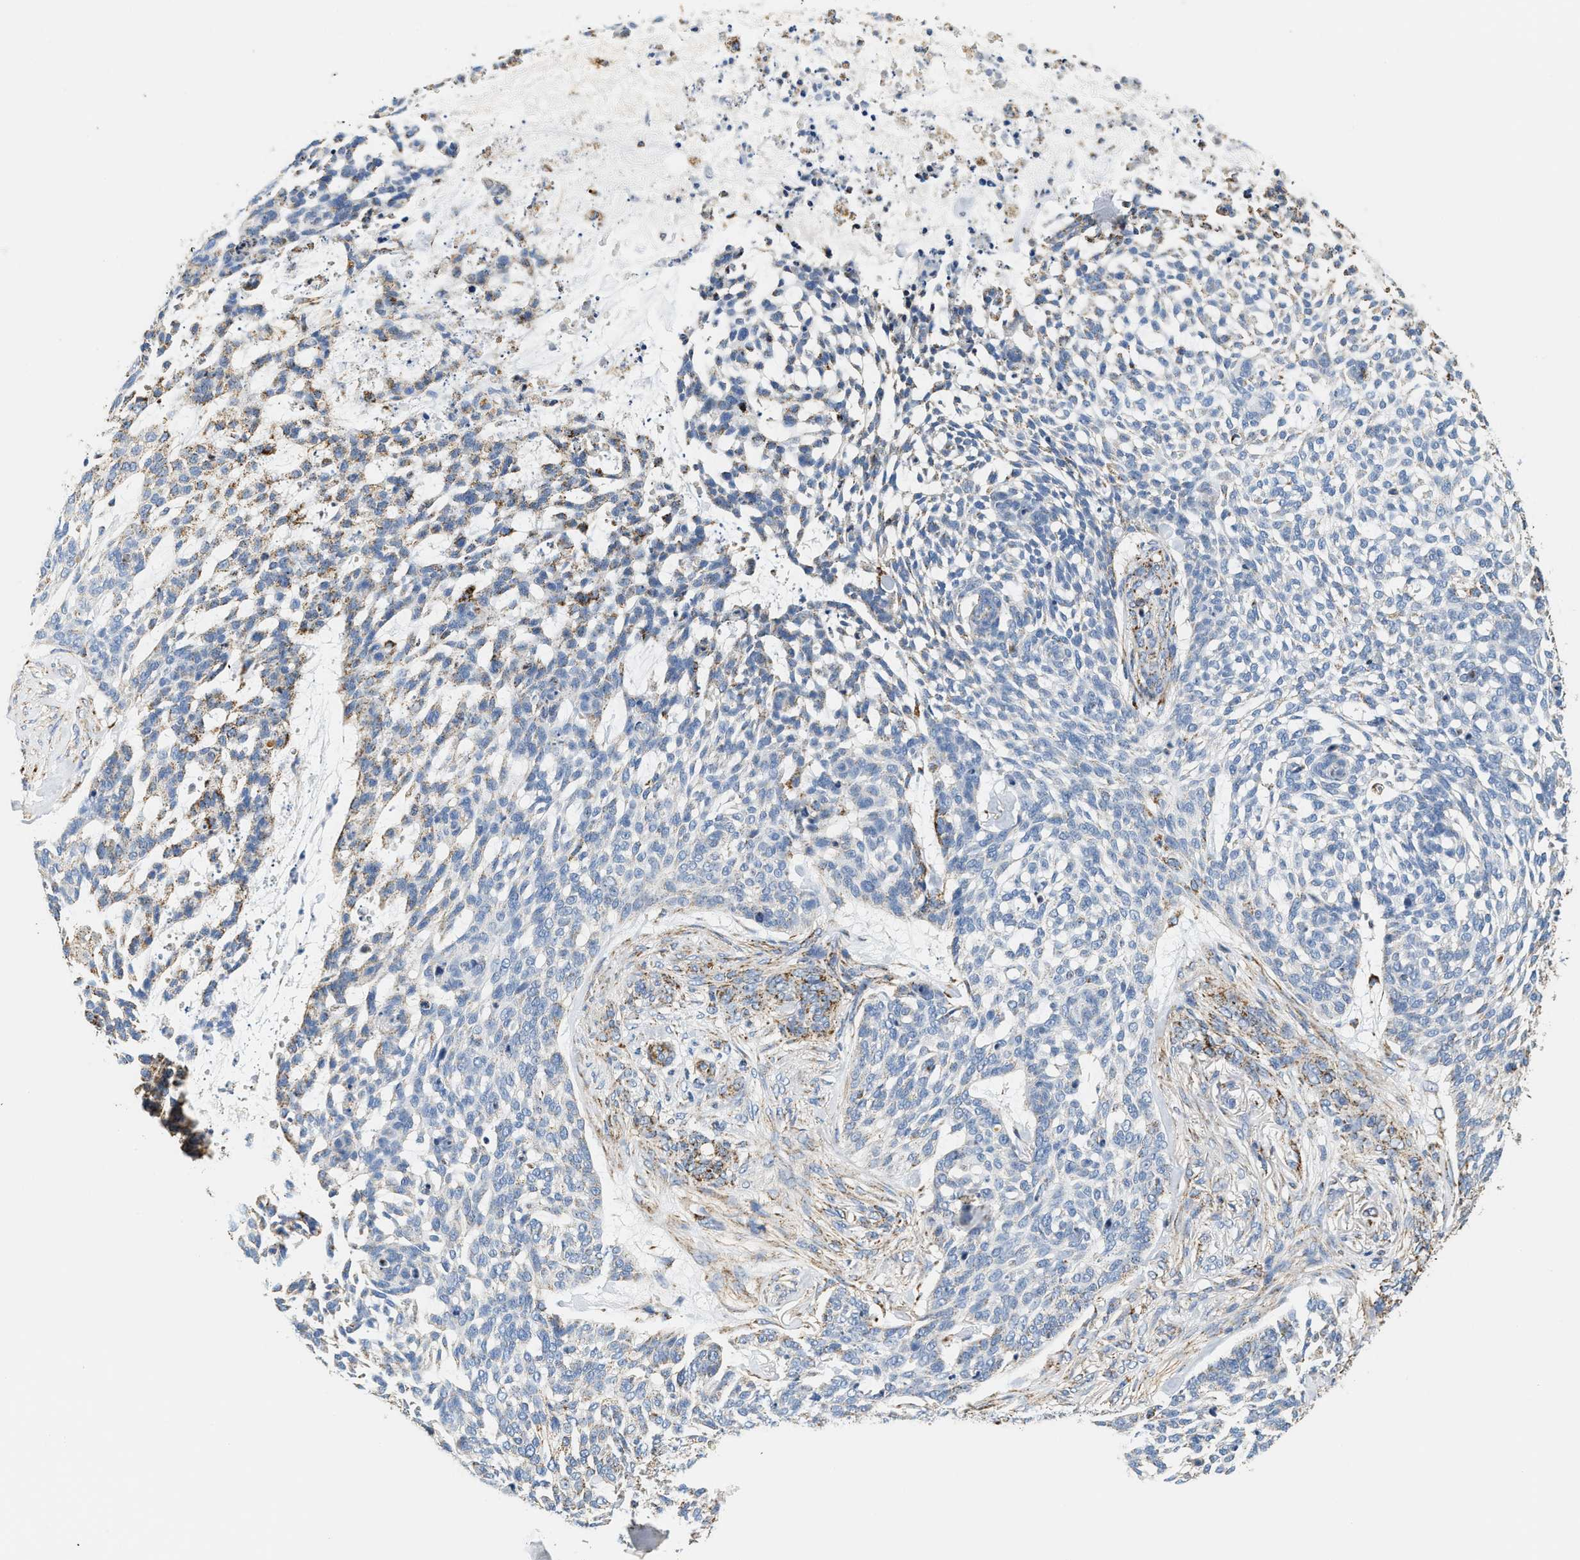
{"staining": {"intensity": "moderate", "quantity": "<25%", "location": "cytoplasmic/membranous"}, "tissue": "skin cancer", "cell_type": "Tumor cells", "image_type": "cancer", "snomed": [{"axis": "morphology", "description": "Basal cell carcinoma"}, {"axis": "topography", "description": "Skin"}], "caption": "Protein expression by IHC demonstrates moderate cytoplasmic/membranous expression in about <25% of tumor cells in skin cancer (basal cell carcinoma).", "gene": "SHMT2", "patient": {"sex": "female", "age": 64}}